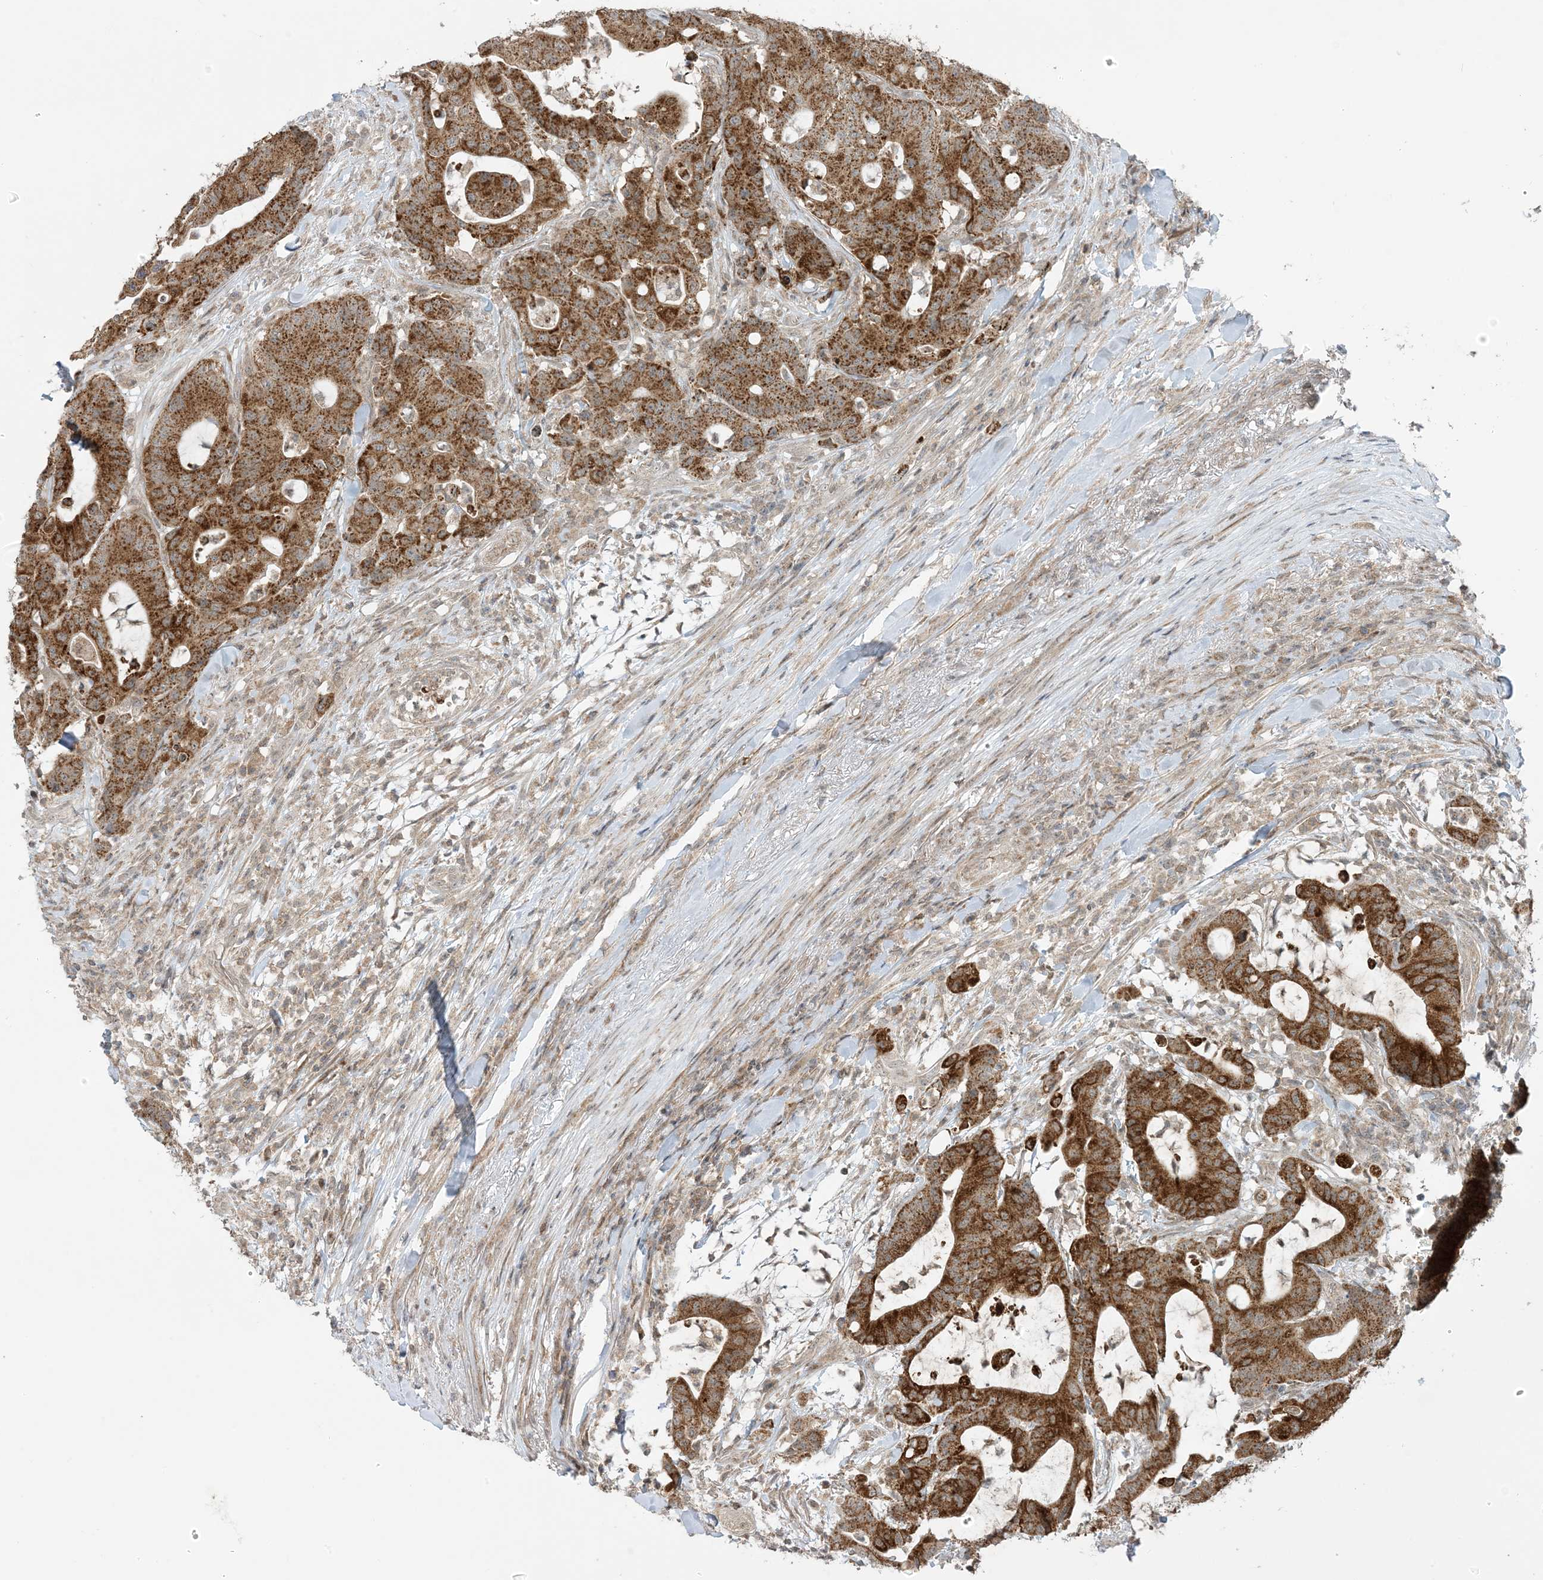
{"staining": {"intensity": "strong", "quantity": ">75%", "location": "cytoplasmic/membranous"}, "tissue": "colorectal cancer", "cell_type": "Tumor cells", "image_type": "cancer", "snomed": [{"axis": "morphology", "description": "Adenocarcinoma, NOS"}, {"axis": "topography", "description": "Colon"}], "caption": "Protein positivity by immunohistochemistry (IHC) demonstrates strong cytoplasmic/membranous positivity in about >75% of tumor cells in colorectal adenocarcinoma.", "gene": "PHLDB2", "patient": {"sex": "female", "age": 84}}